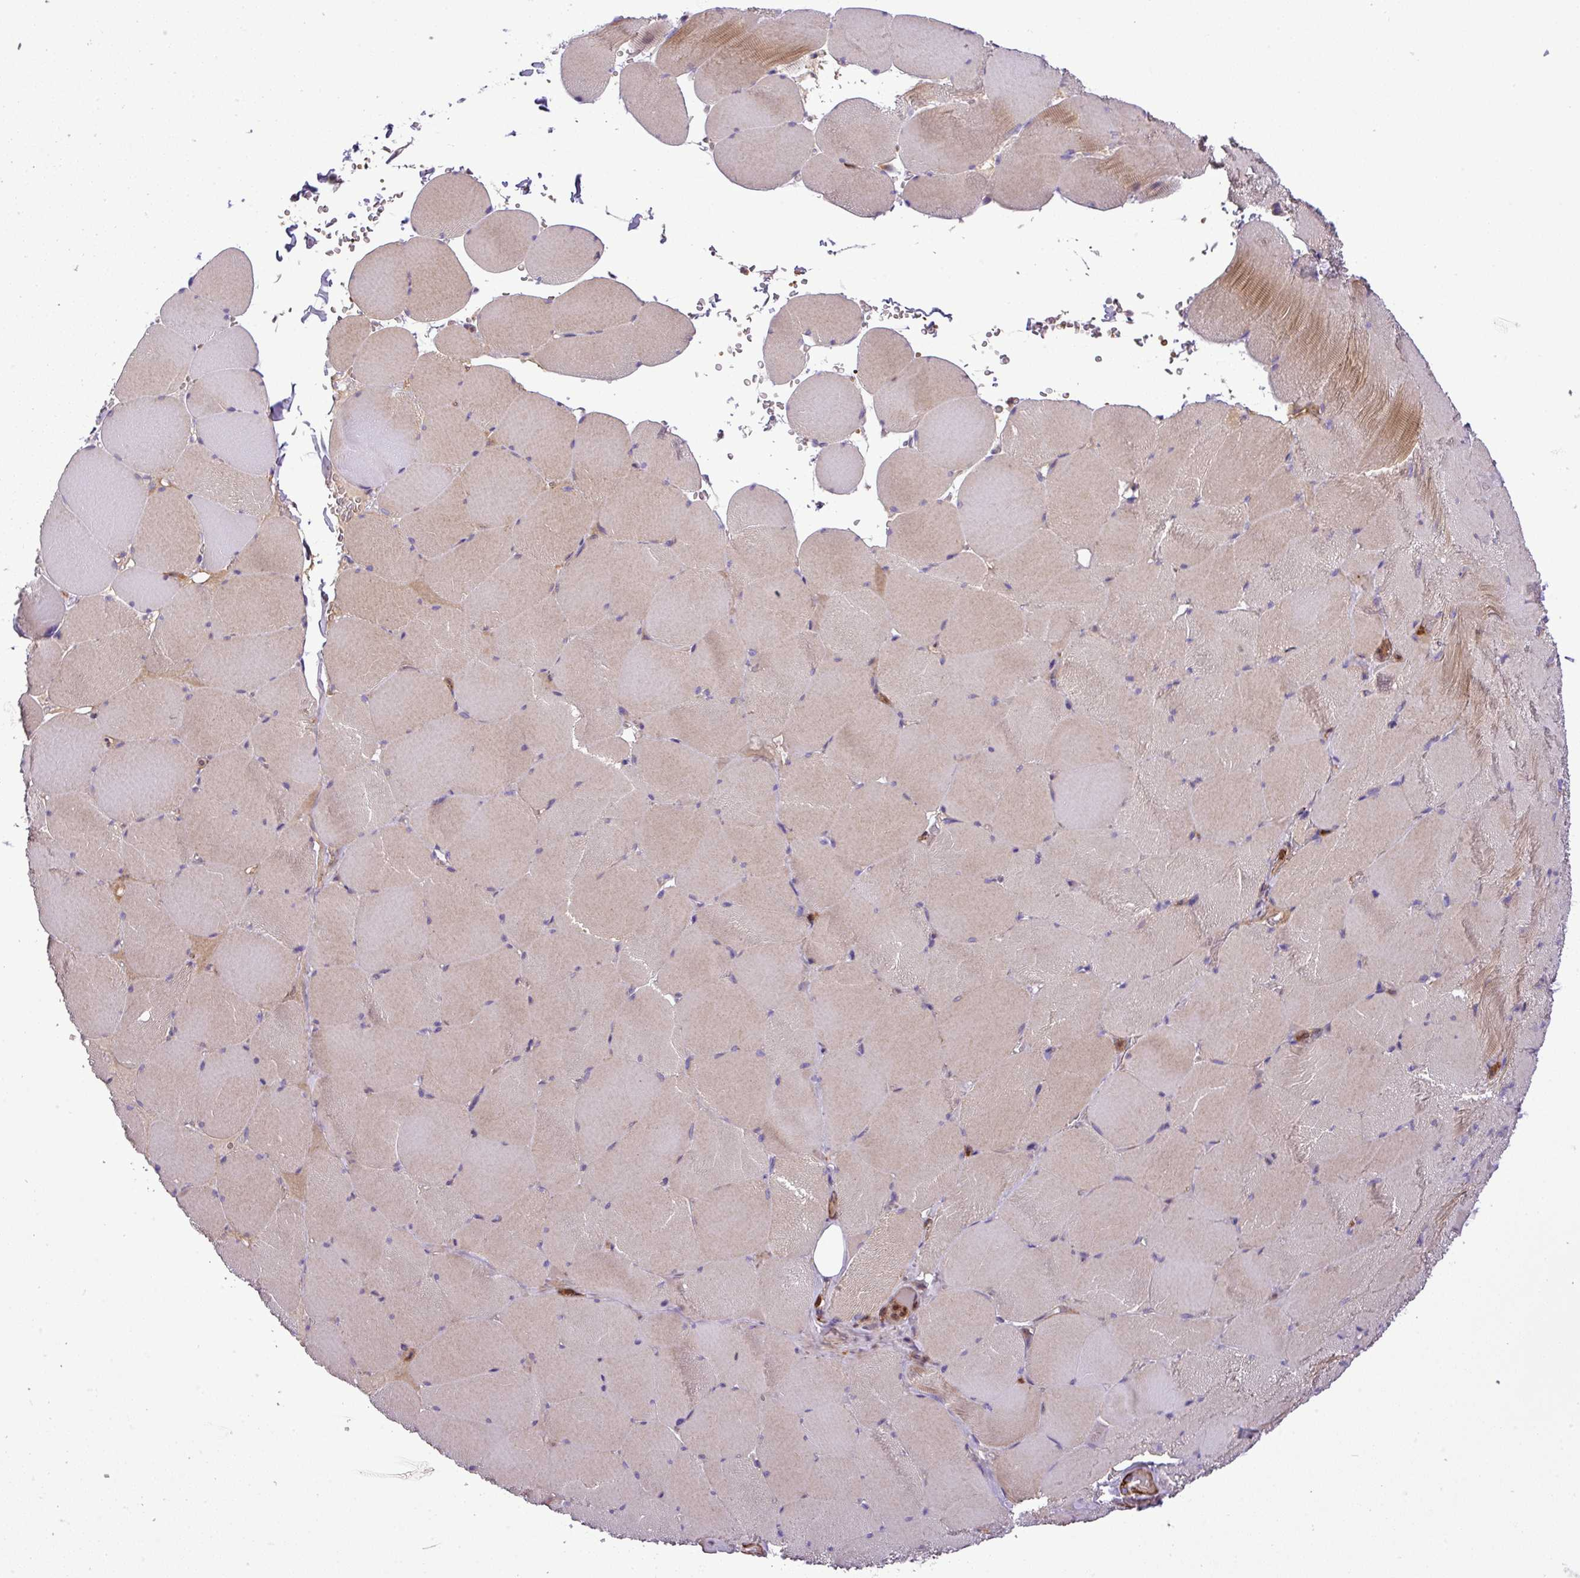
{"staining": {"intensity": "moderate", "quantity": "25%-75%", "location": "cytoplasmic/membranous"}, "tissue": "skeletal muscle", "cell_type": "Myocytes", "image_type": "normal", "snomed": [{"axis": "morphology", "description": "Normal tissue, NOS"}, {"axis": "topography", "description": "Skeletal muscle"}, {"axis": "topography", "description": "Head-Neck"}], "caption": "Skeletal muscle stained with DAB (3,3'-diaminobenzidine) immunohistochemistry (IHC) reveals medium levels of moderate cytoplasmic/membranous positivity in about 25%-75% of myocytes. (DAB = brown stain, brightfield microscopy at high magnification).", "gene": "NBEAL2", "patient": {"sex": "male", "age": 66}}